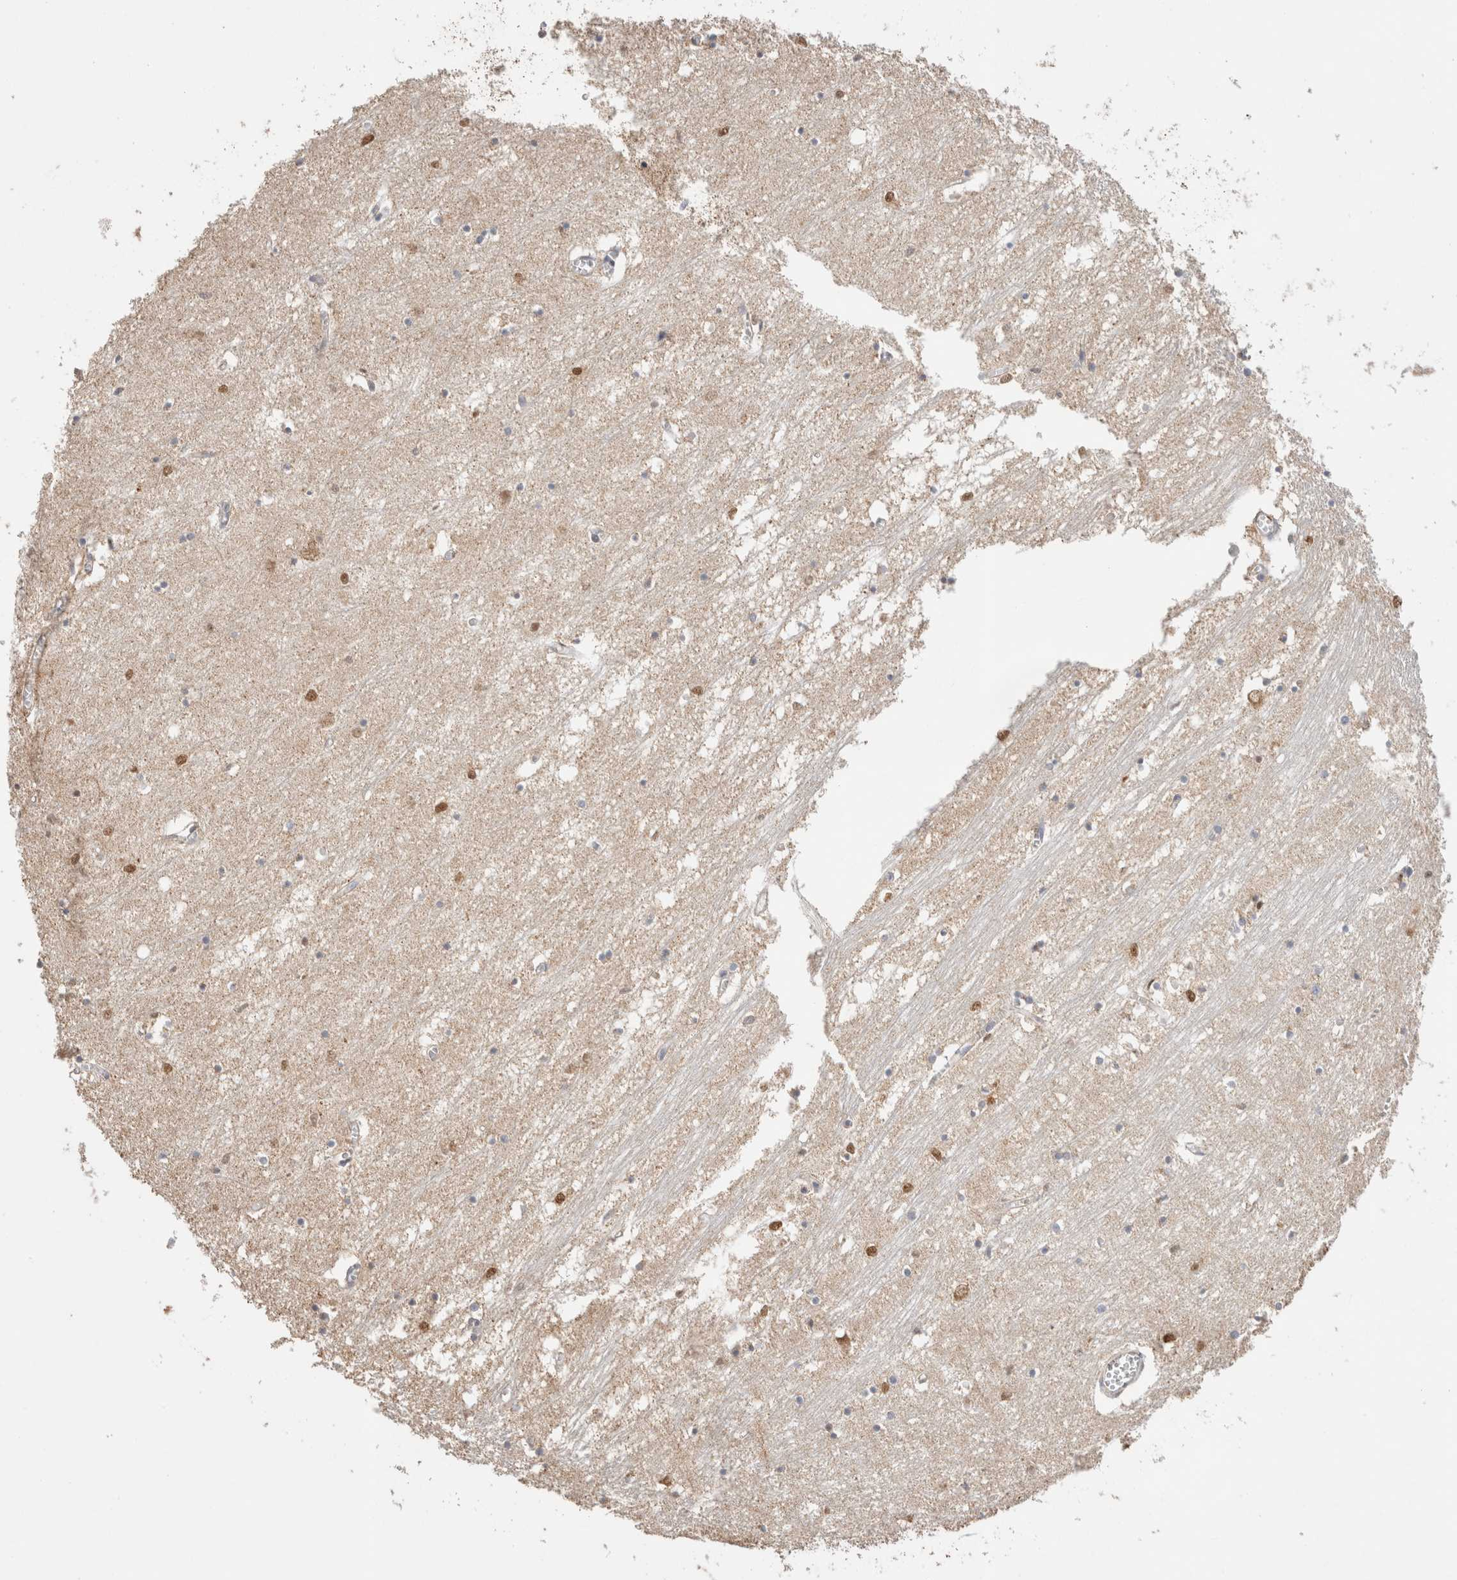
{"staining": {"intensity": "moderate", "quantity": "<25%", "location": "cytoplasmic/membranous,nuclear"}, "tissue": "hippocampus", "cell_type": "Glial cells", "image_type": "normal", "snomed": [{"axis": "morphology", "description": "Normal tissue, NOS"}, {"axis": "topography", "description": "Hippocampus"}], "caption": "Immunohistochemistry (IHC) of unremarkable hippocampus reveals low levels of moderate cytoplasmic/membranous,nuclear staining in approximately <25% of glial cells. Using DAB (3,3'-diaminobenzidine) (brown) and hematoxylin (blue) stains, captured at high magnification using brightfield microscopy.", "gene": "C1QBP", "patient": {"sex": "male", "age": 70}}